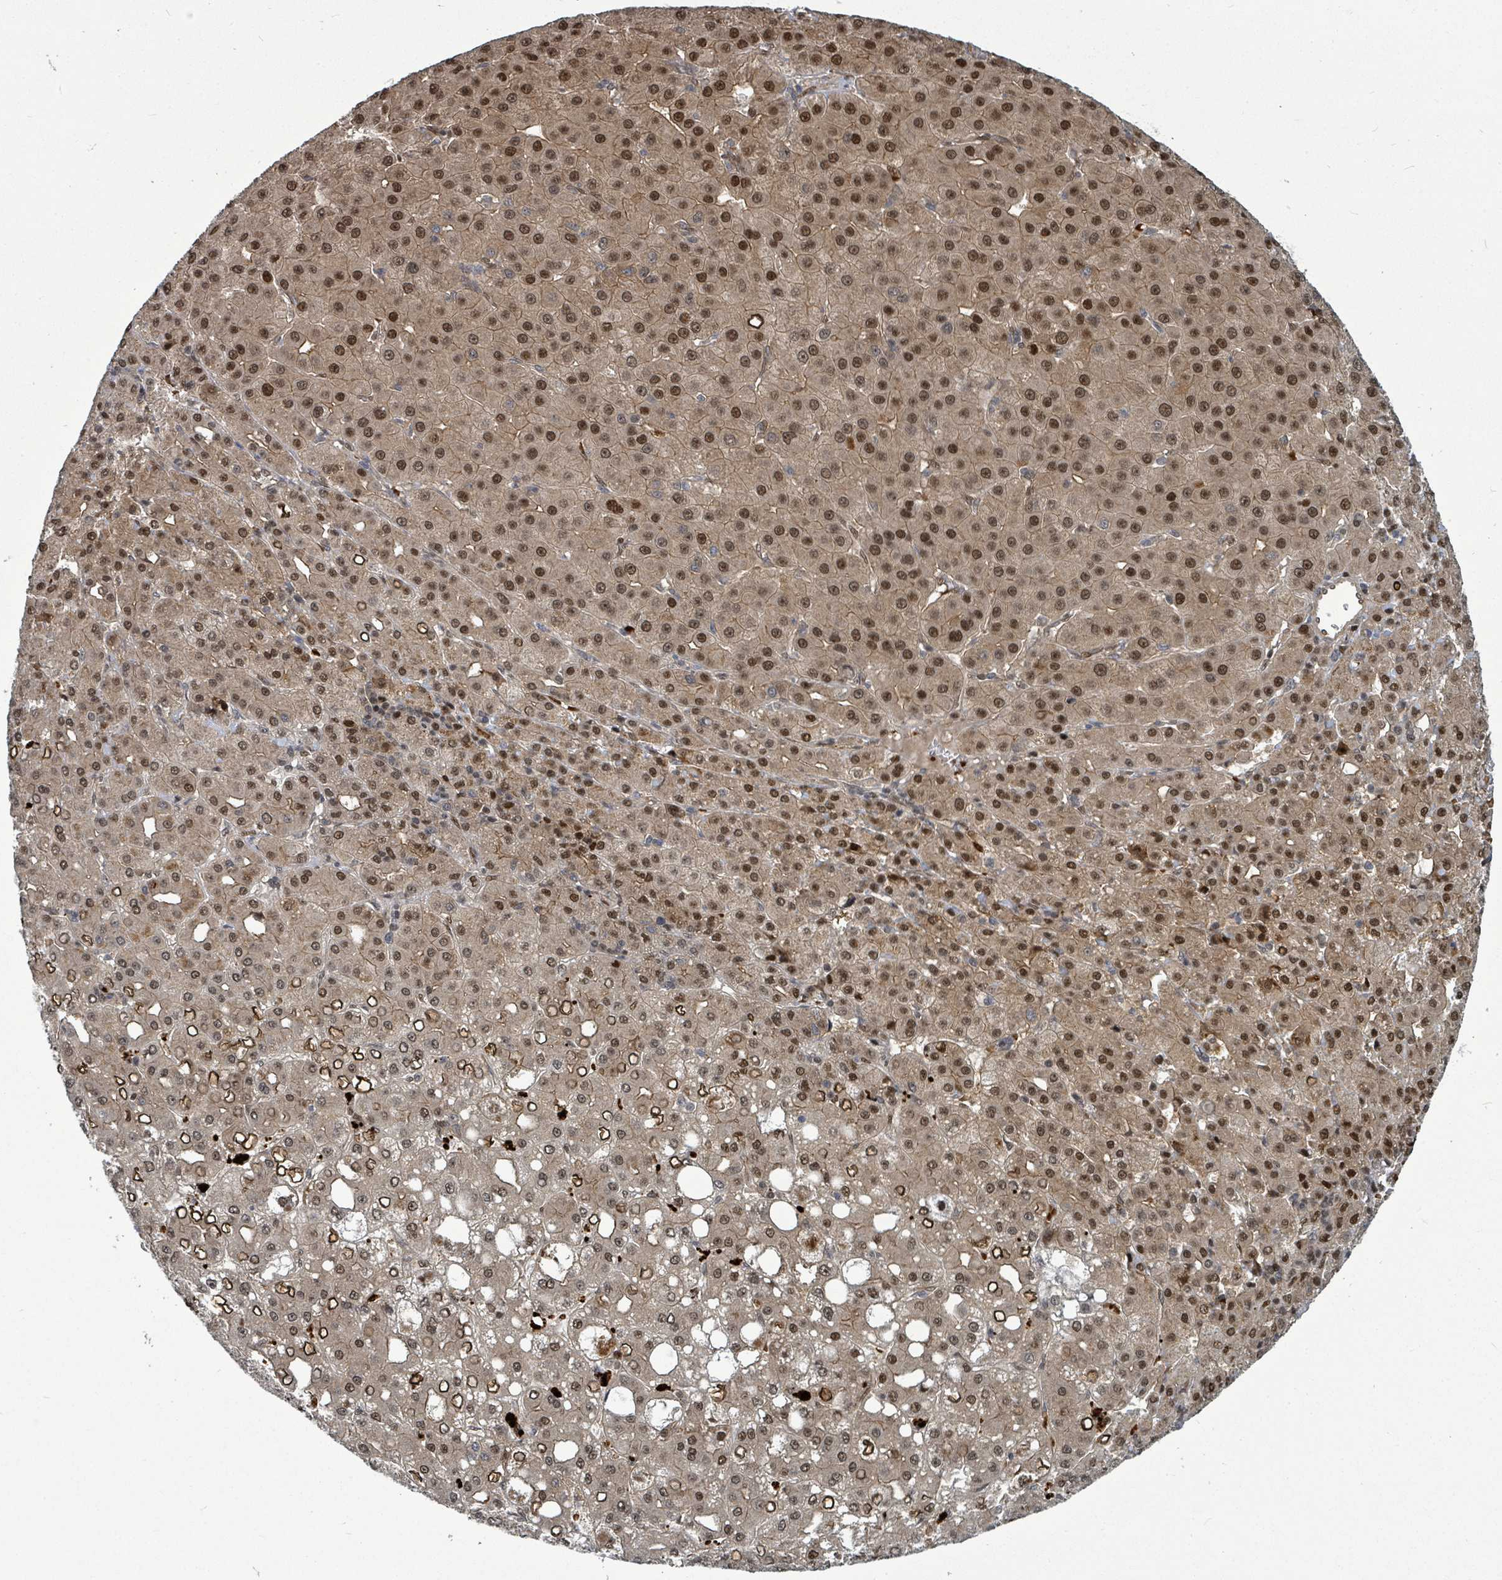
{"staining": {"intensity": "strong", "quantity": ">75%", "location": "cytoplasmic/membranous,nuclear"}, "tissue": "liver cancer", "cell_type": "Tumor cells", "image_type": "cancer", "snomed": [{"axis": "morphology", "description": "Carcinoma, Hepatocellular, NOS"}, {"axis": "topography", "description": "Liver"}], "caption": "Brown immunohistochemical staining in human liver cancer (hepatocellular carcinoma) displays strong cytoplasmic/membranous and nuclear positivity in approximately >75% of tumor cells.", "gene": "TRDMT1", "patient": {"sex": "male", "age": 65}}